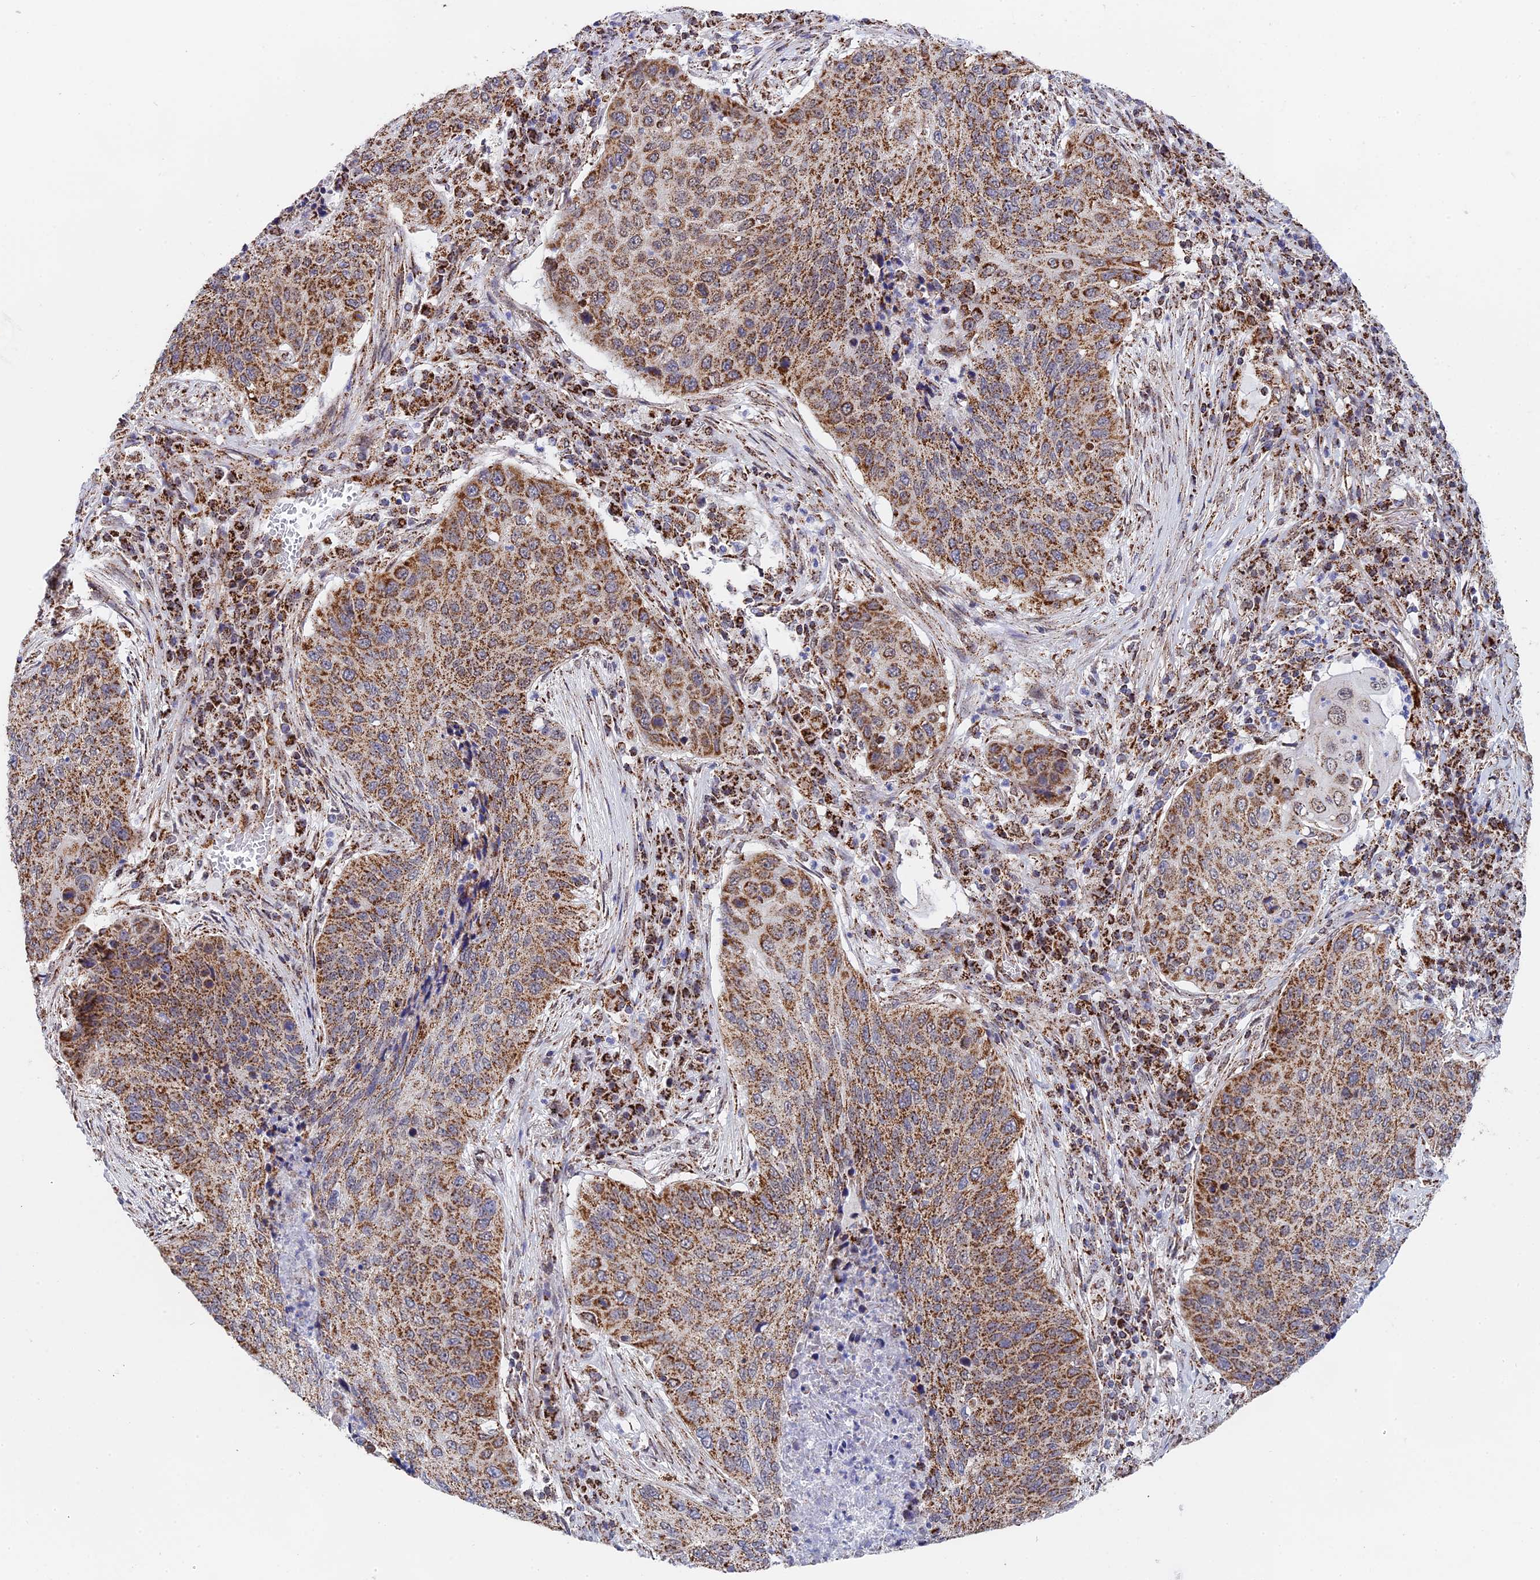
{"staining": {"intensity": "strong", "quantity": ">75%", "location": "cytoplasmic/membranous"}, "tissue": "lung cancer", "cell_type": "Tumor cells", "image_type": "cancer", "snomed": [{"axis": "morphology", "description": "Squamous cell carcinoma, NOS"}, {"axis": "topography", "description": "Lung"}], "caption": "This photomicrograph displays squamous cell carcinoma (lung) stained with IHC to label a protein in brown. The cytoplasmic/membranous of tumor cells show strong positivity for the protein. Nuclei are counter-stained blue.", "gene": "CDC16", "patient": {"sex": "female", "age": 63}}